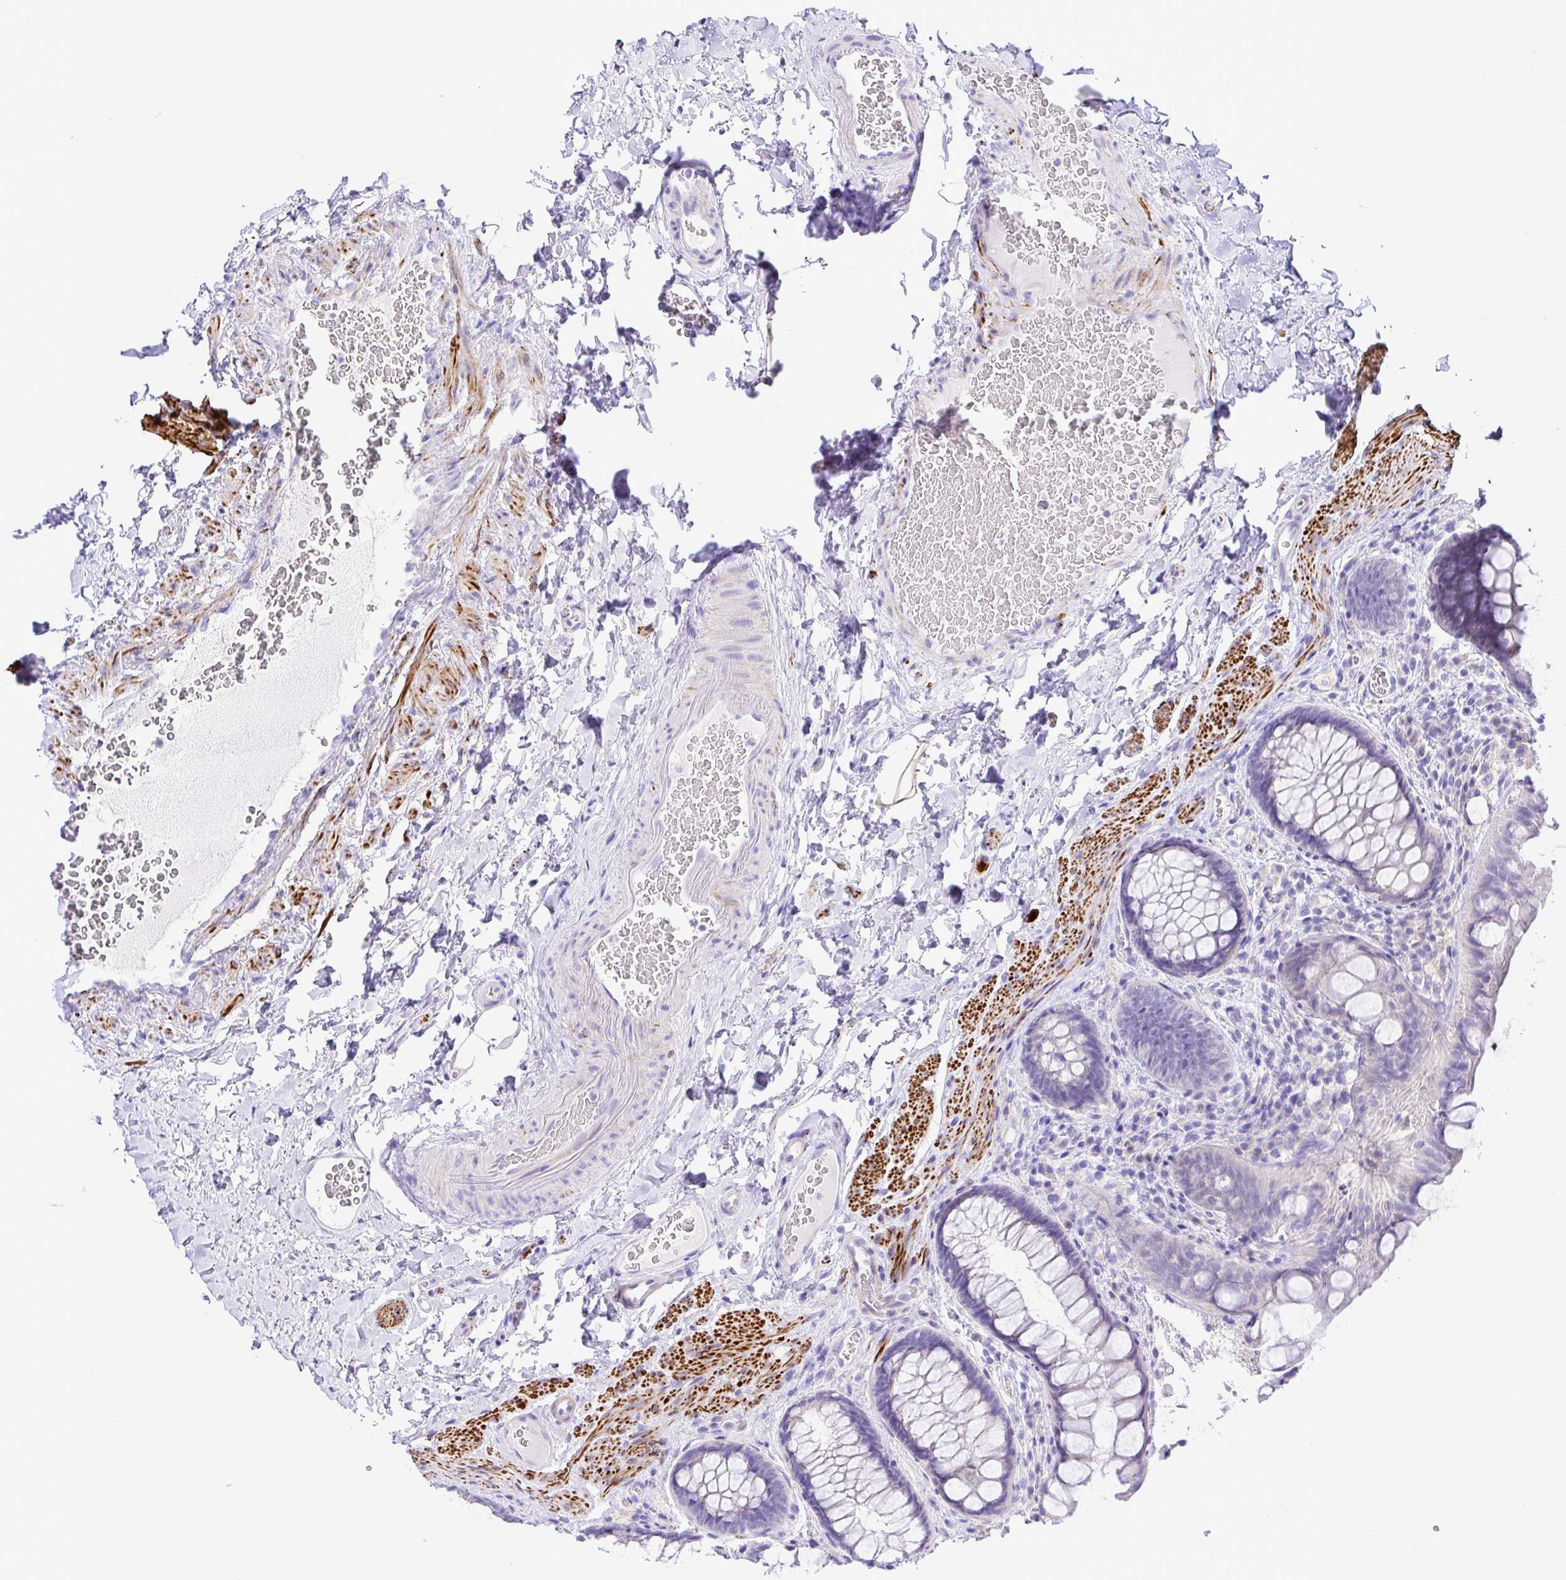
{"staining": {"intensity": "negative", "quantity": "none", "location": "none"}, "tissue": "rectum", "cell_type": "Glandular cells", "image_type": "normal", "snomed": [{"axis": "morphology", "description": "Normal tissue, NOS"}, {"axis": "topography", "description": "Rectum"}], "caption": "Image shows no significant protein expression in glandular cells of normal rectum. Brightfield microscopy of IHC stained with DAB (3,3'-diaminobenzidine) (brown) and hematoxylin (blue), captured at high magnification.", "gene": "BACE2", "patient": {"sex": "female", "age": 69}}